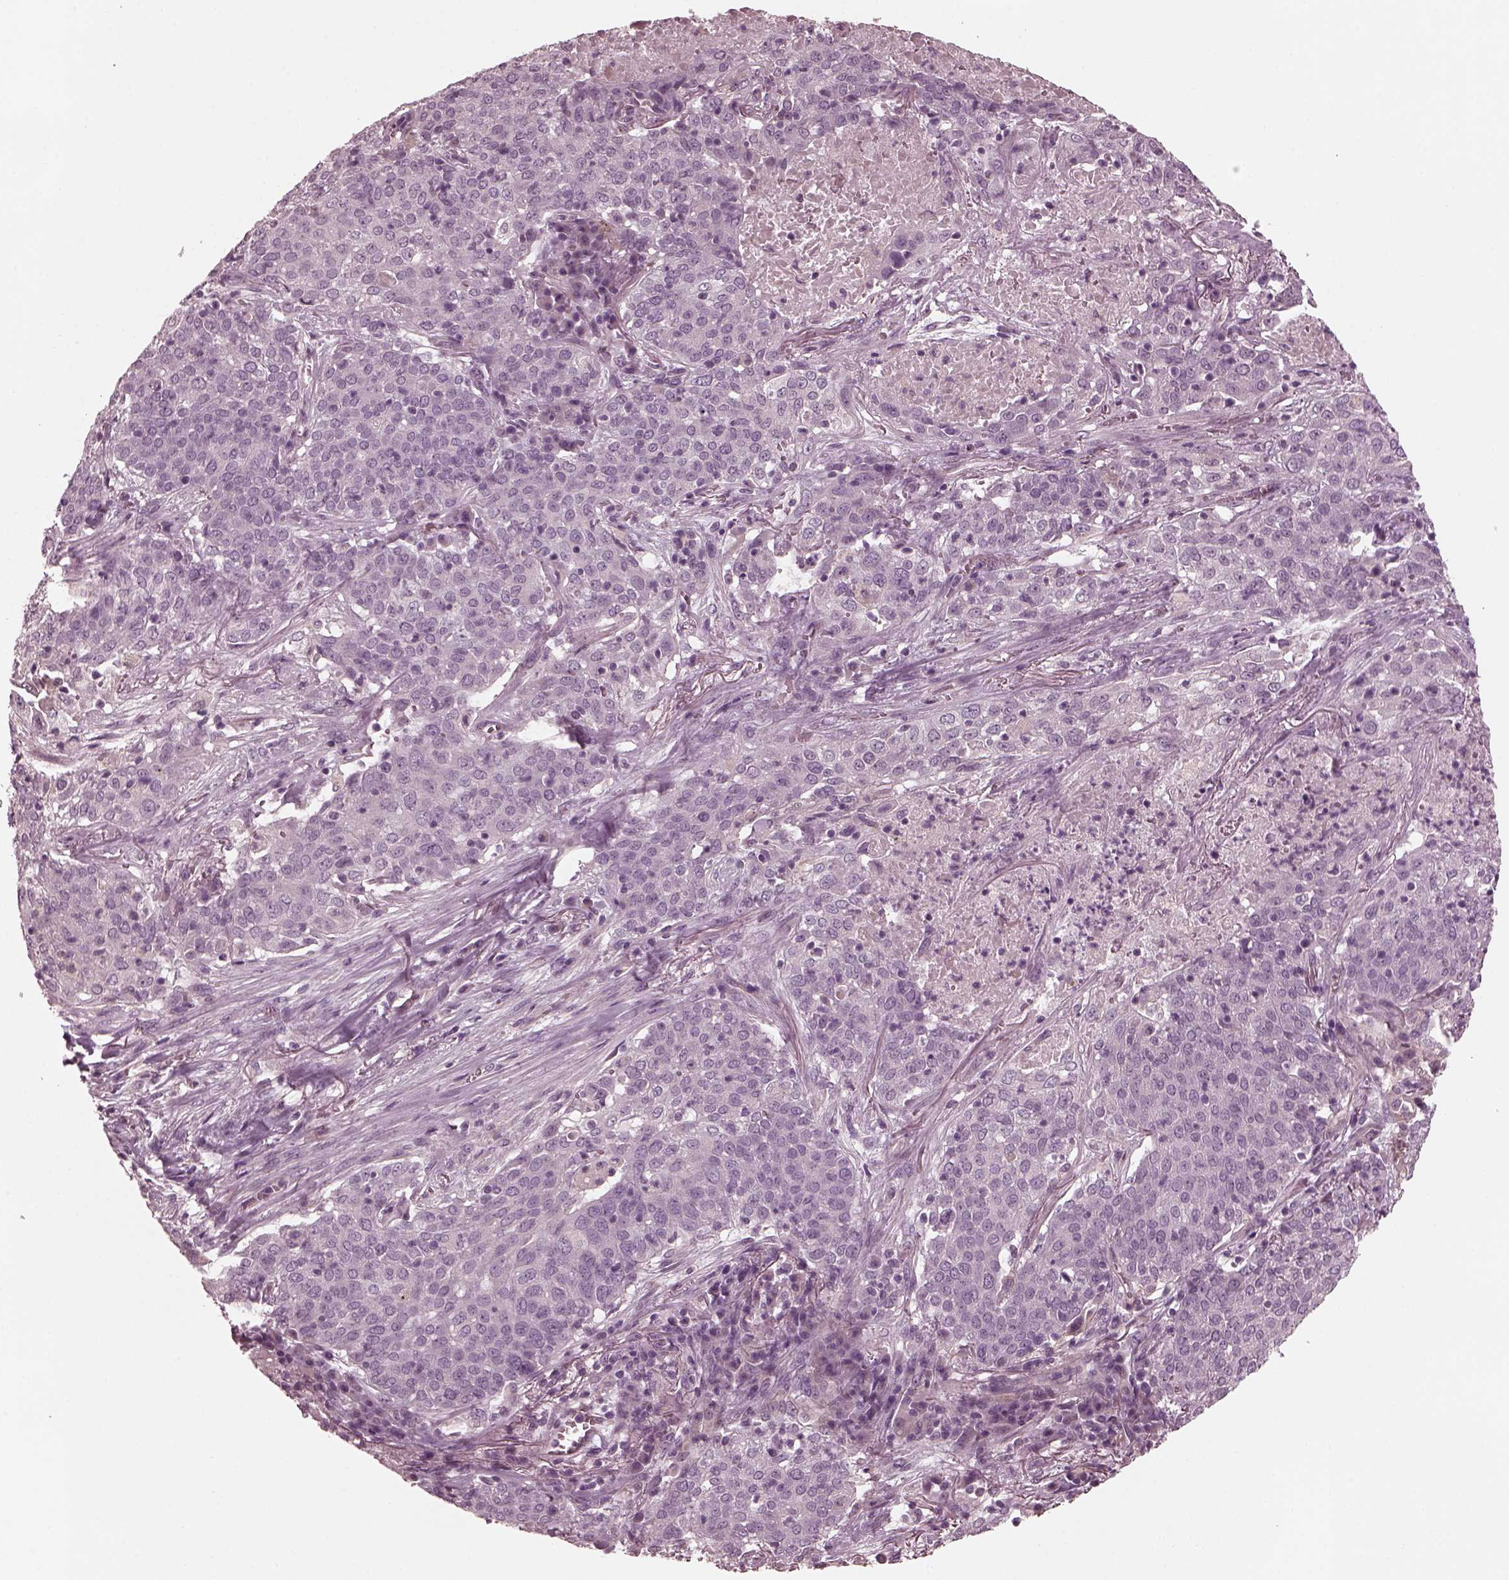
{"staining": {"intensity": "negative", "quantity": "none", "location": "none"}, "tissue": "lung cancer", "cell_type": "Tumor cells", "image_type": "cancer", "snomed": [{"axis": "morphology", "description": "Squamous cell carcinoma, NOS"}, {"axis": "topography", "description": "Lung"}], "caption": "Immunohistochemistry micrograph of lung squamous cell carcinoma stained for a protein (brown), which exhibits no staining in tumor cells. The staining is performed using DAB brown chromogen with nuclei counter-stained in using hematoxylin.", "gene": "KIF6", "patient": {"sex": "male", "age": 82}}